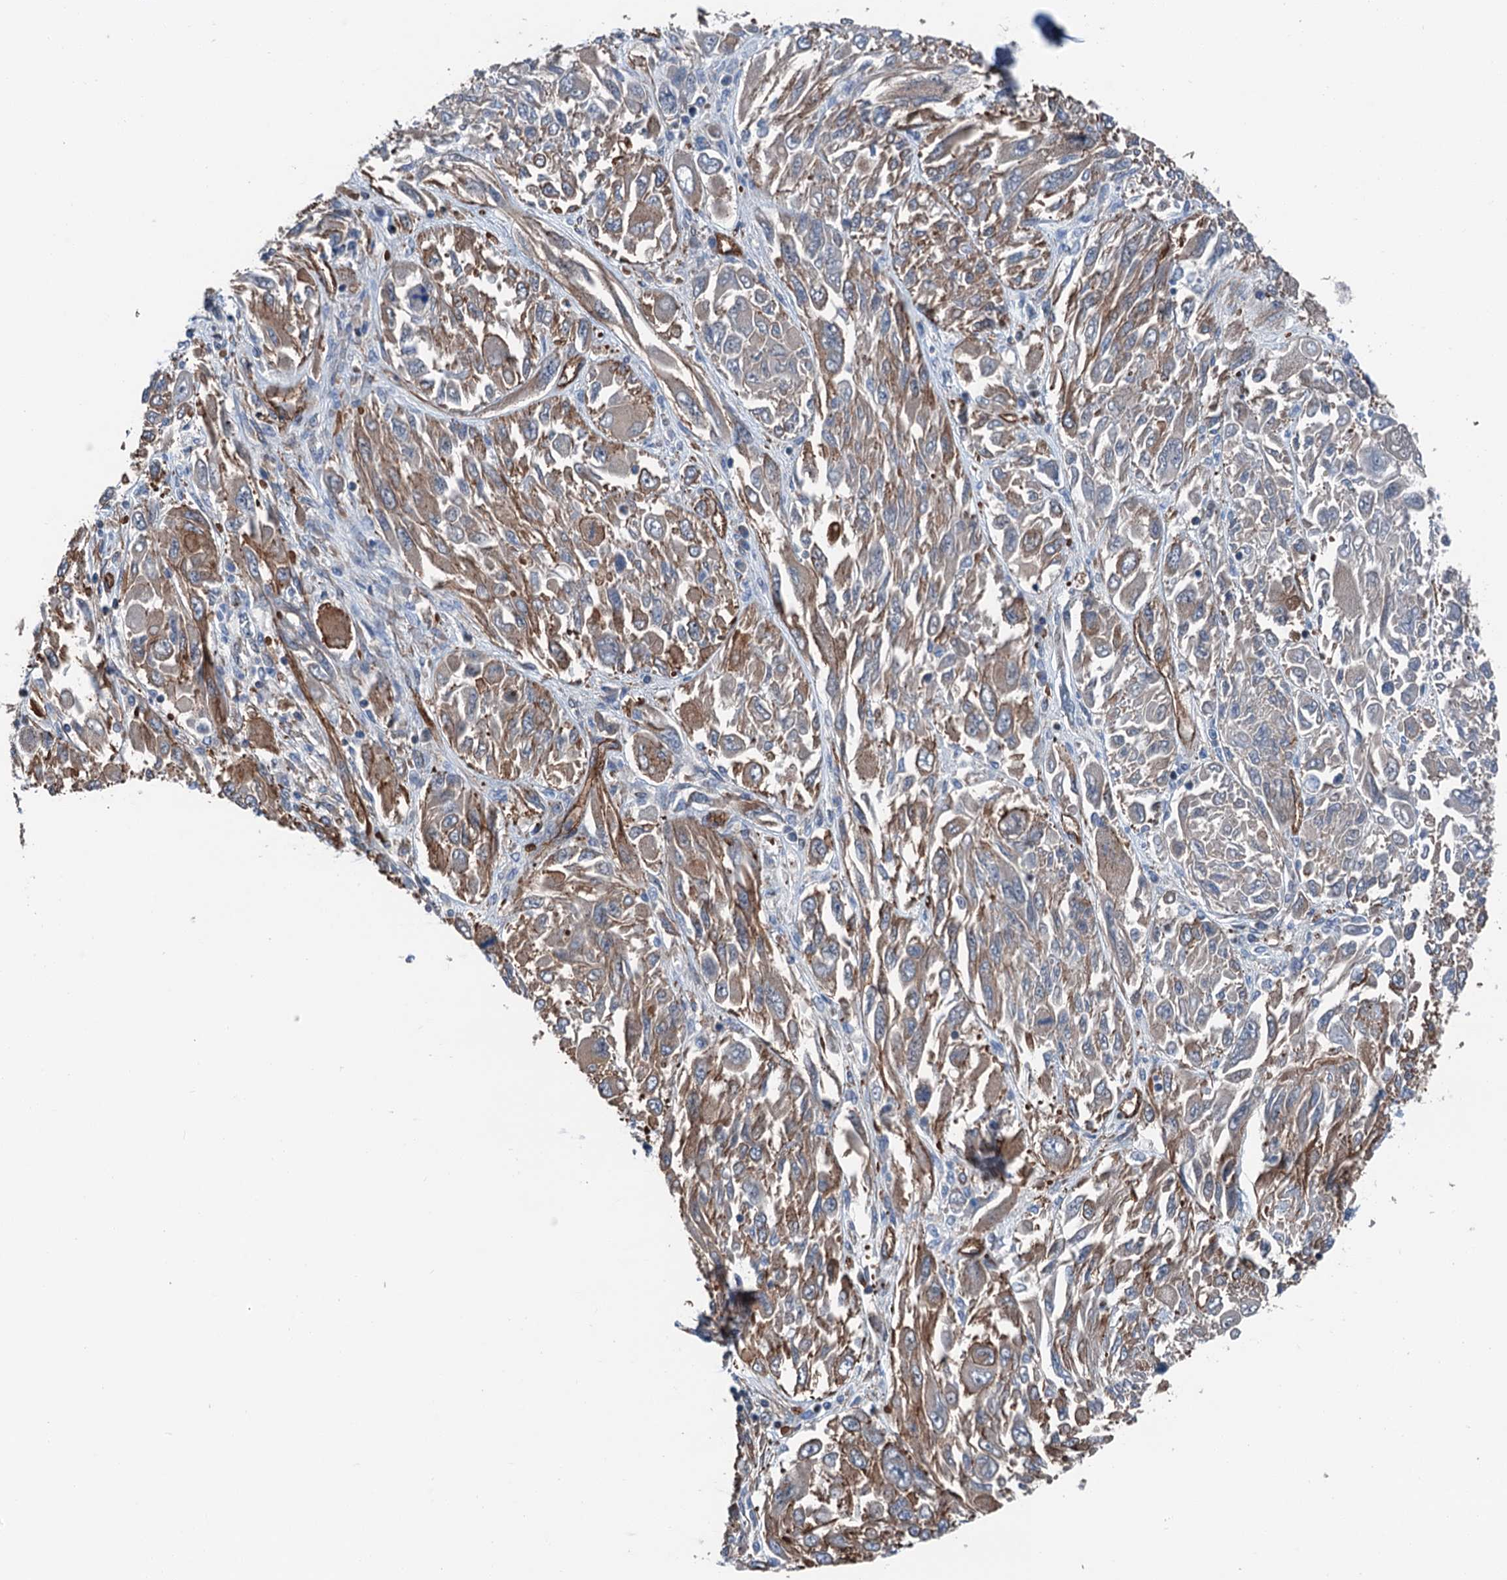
{"staining": {"intensity": "moderate", "quantity": ">75%", "location": "cytoplasmic/membranous"}, "tissue": "melanoma", "cell_type": "Tumor cells", "image_type": "cancer", "snomed": [{"axis": "morphology", "description": "Malignant melanoma, NOS"}, {"axis": "topography", "description": "Skin"}], "caption": "Melanoma tissue shows moderate cytoplasmic/membranous positivity in about >75% of tumor cells, visualized by immunohistochemistry. The staining was performed using DAB (3,3'-diaminobenzidine) to visualize the protein expression in brown, while the nuclei were stained in blue with hematoxylin (Magnification: 20x).", "gene": "NMRAL1", "patient": {"sex": "female", "age": 91}}